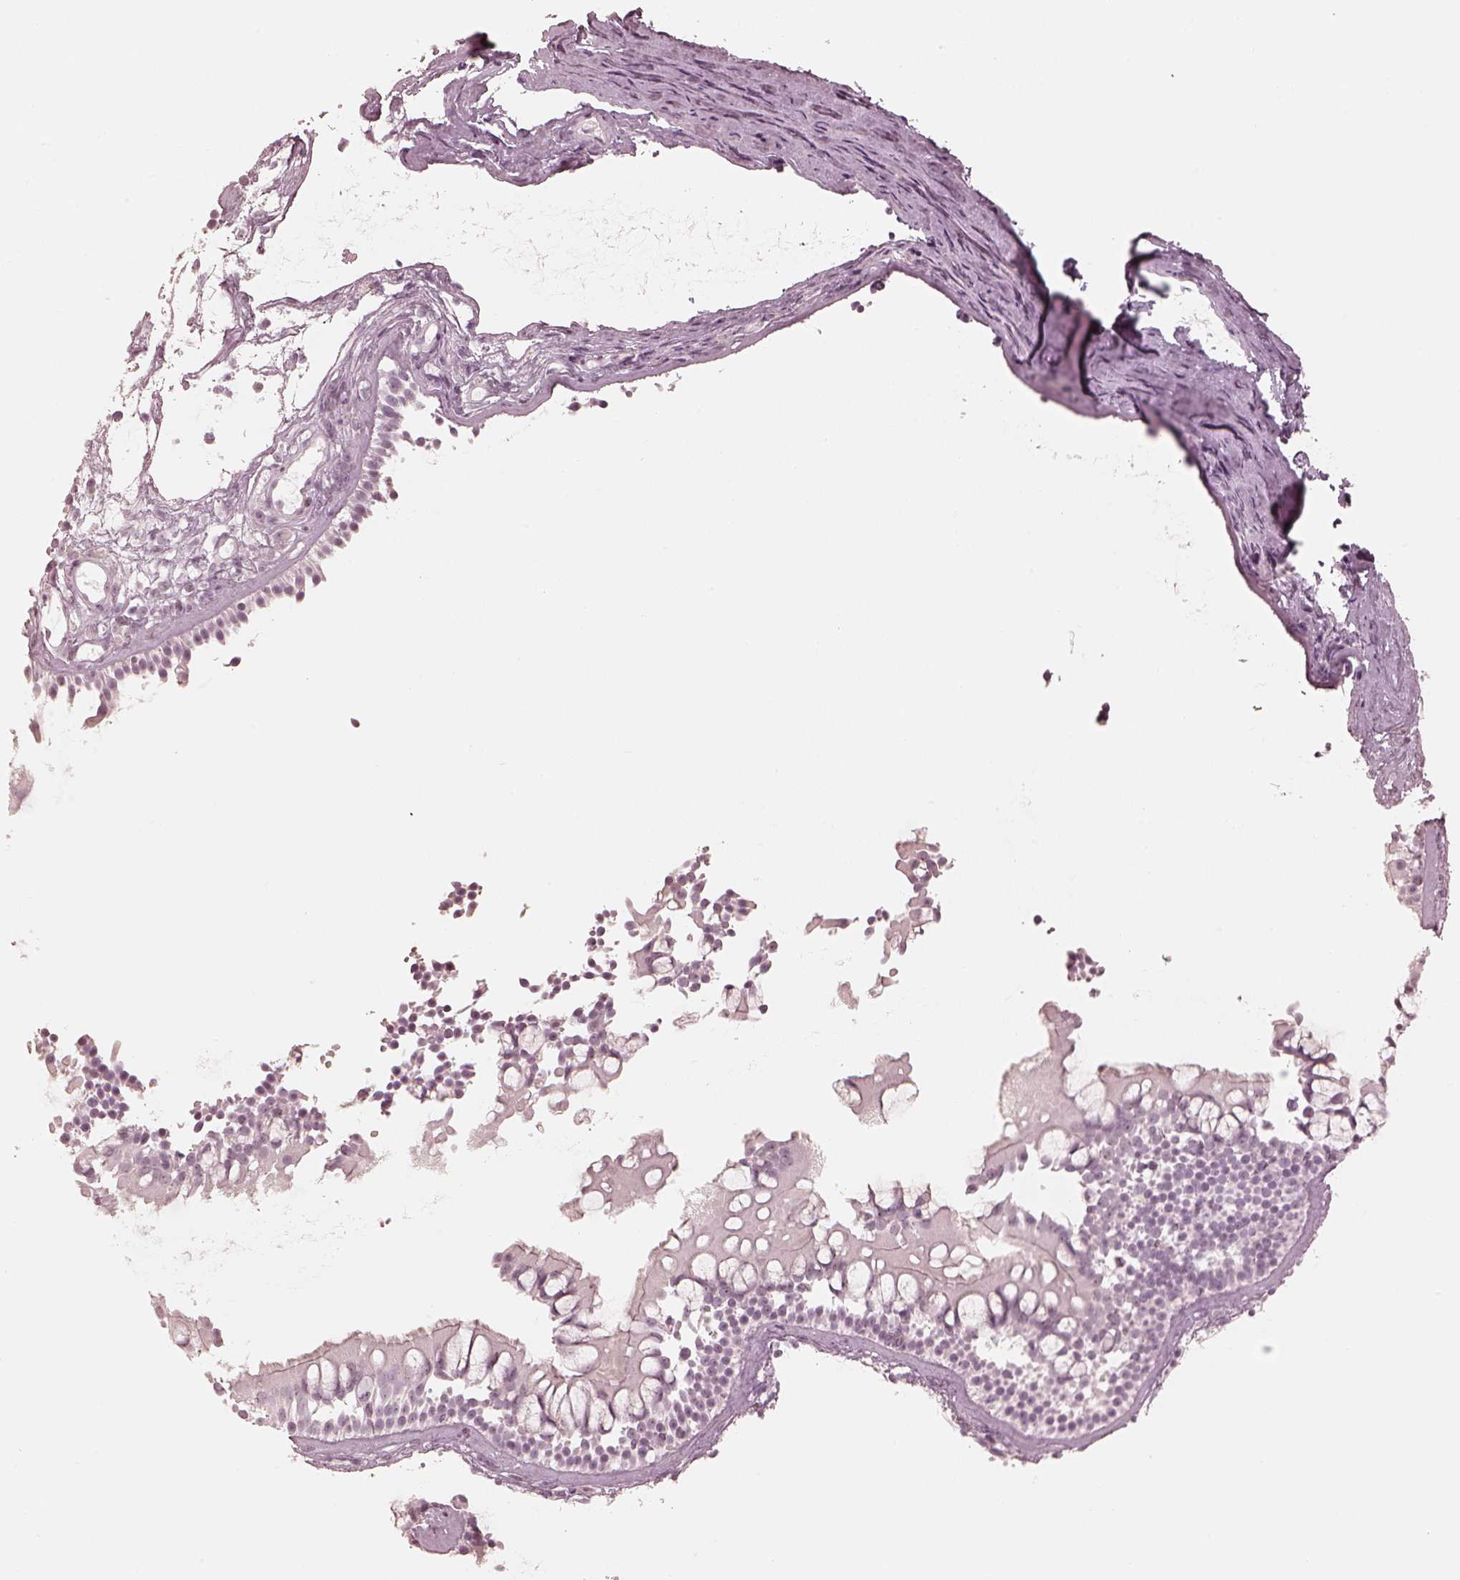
{"staining": {"intensity": "negative", "quantity": "none", "location": "none"}, "tissue": "nasopharynx", "cell_type": "Respiratory epithelial cells", "image_type": "normal", "snomed": [{"axis": "morphology", "description": "Normal tissue, NOS"}, {"axis": "topography", "description": "Nasopharynx"}], "caption": "A micrograph of human nasopharynx is negative for staining in respiratory epithelial cells. (Stains: DAB immunohistochemistry with hematoxylin counter stain, Microscopy: brightfield microscopy at high magnification).", "gene": "CALR3", "patient": {"sex": "male", "age": 68}}